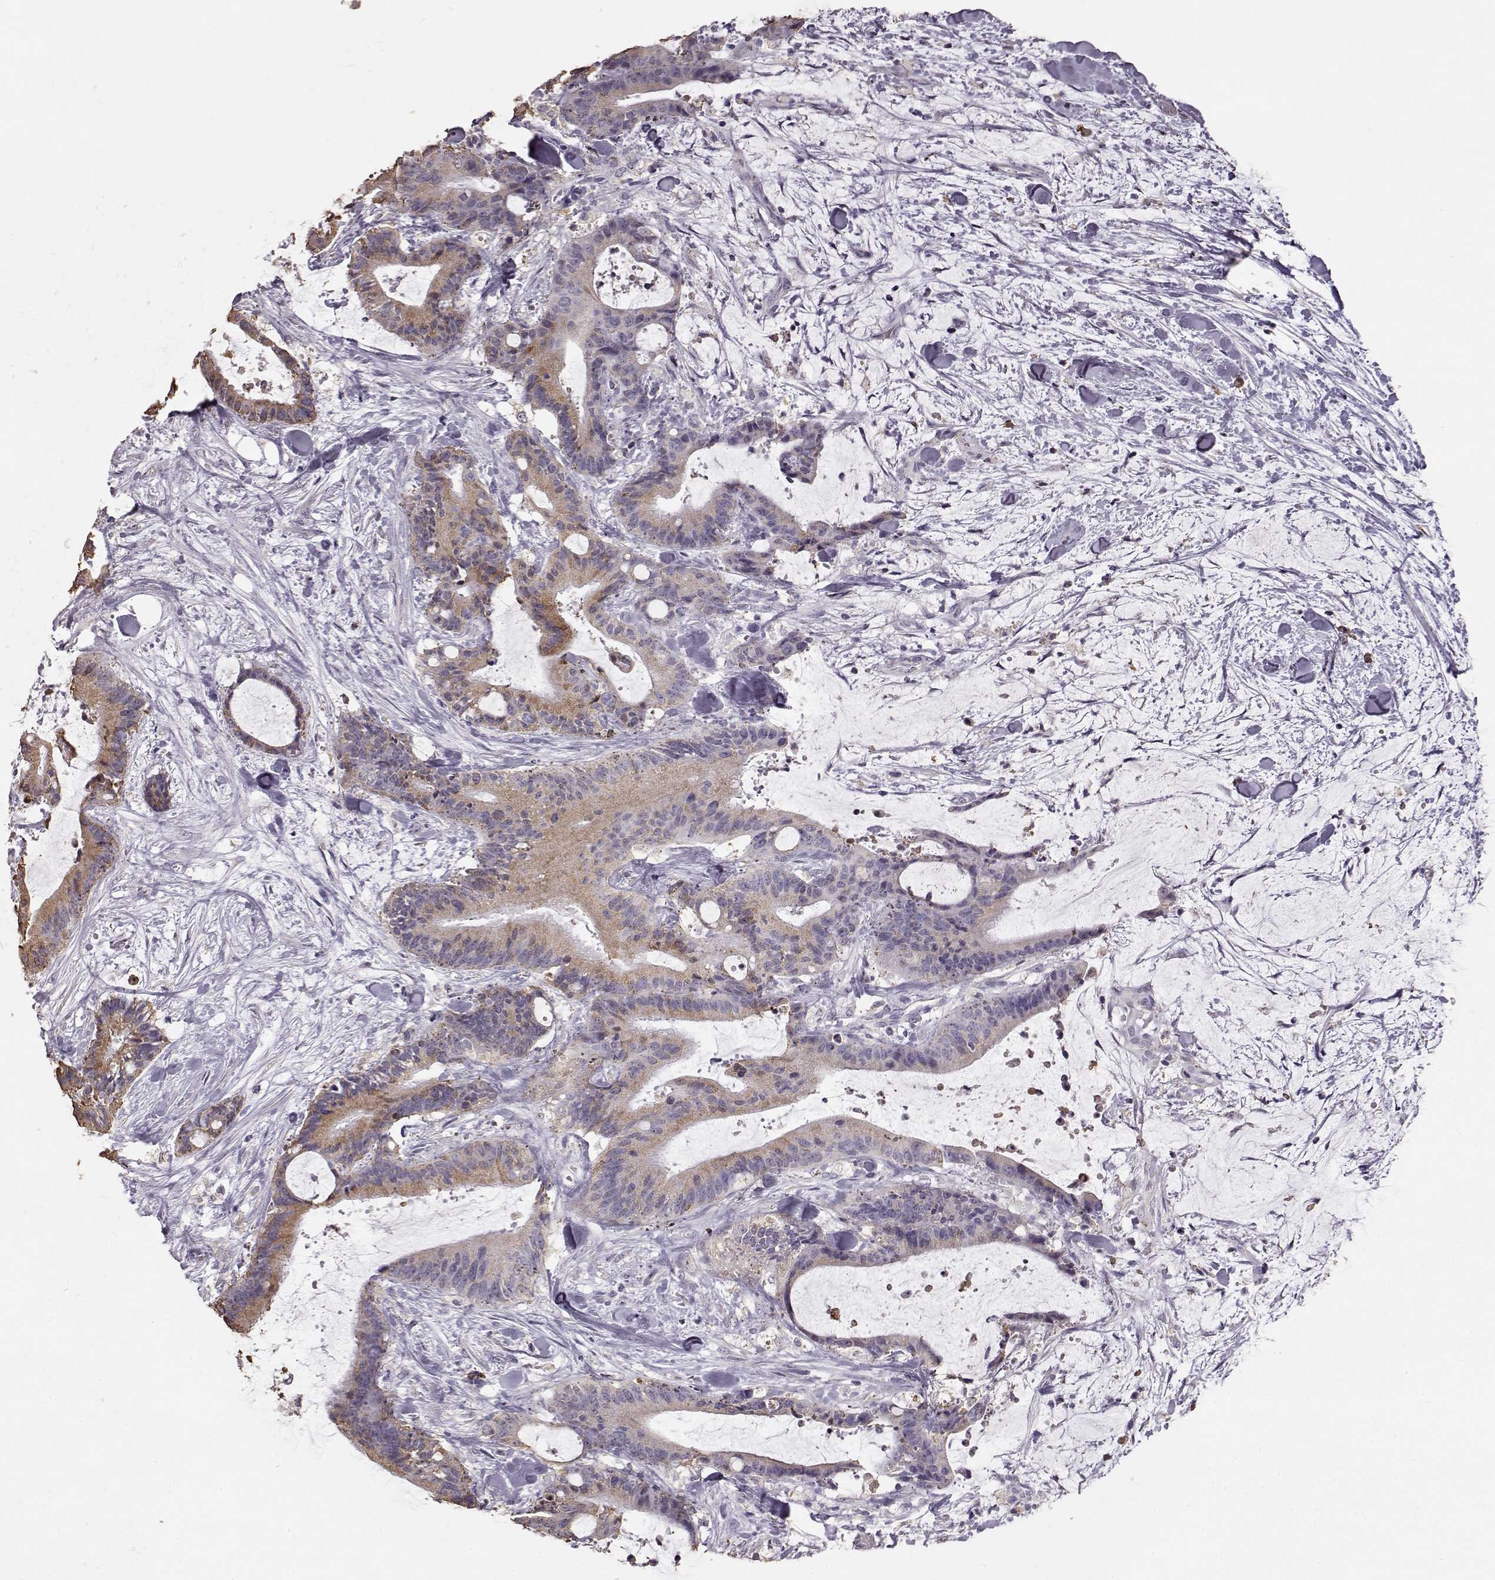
{"staining": {"intensity": "weak", "quantity": ">75%", "location": "cytoplasmic/membranous"}, "tissue": "liver cancer", "cell_type": "Tumor cells", "image_type": "cancer", "snomed": [{"axis": "morphology", "description": "Cholangiocarcinoma"}, {"axis": "topography", "description": "Liver"}], "caption": "Protein positivity by immunohistochemistry reveals weak cytoplasmic/membranous staining in about >75% of tumor cells in liver cancer (cholangiocarcinoma).", "gene": "GABRG3", "patient": {"sex": "female", "age": 73}}